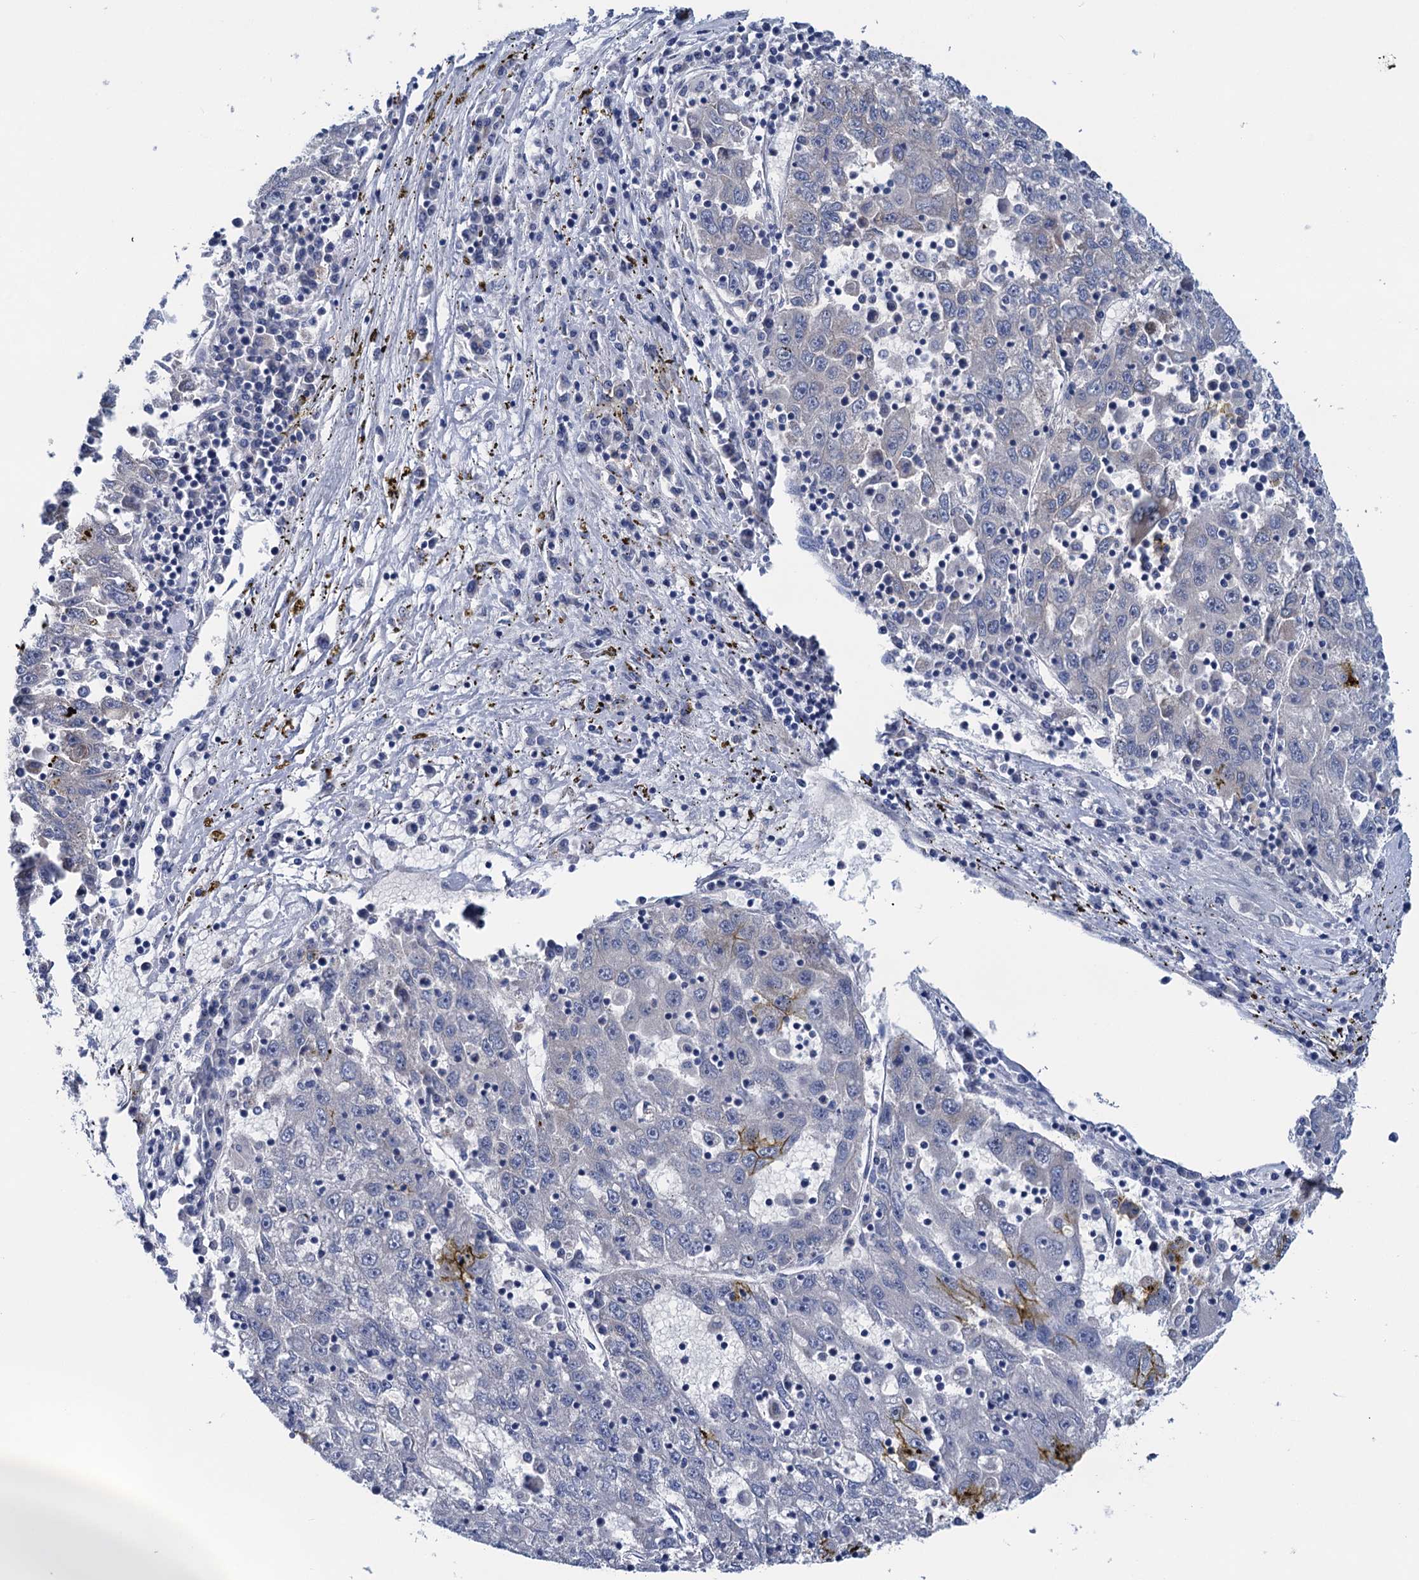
{"staining": {"intensity": "negative", "quantity": "none", "location": "none"}, "tissue": "liver cancer", "cell_type": "Tumor cells", "image_type": "cancer", "snomed": [{"axis": "morphology", "description": "Carcinoma, Hepatocellular, NOS"}, {"axis": "topography", "description": "Liver"}], "caption": "Histopathology image shows no significant protein staining in tumor cells of liver cancer (hepatocellular carcinoma). (DAB (3,3'-diaminobenzidine) IHC visualized using brightfield microscopy, high magnification).", "gene": "ZNRD2", "patient": {"sex": "male", "age": 49}}